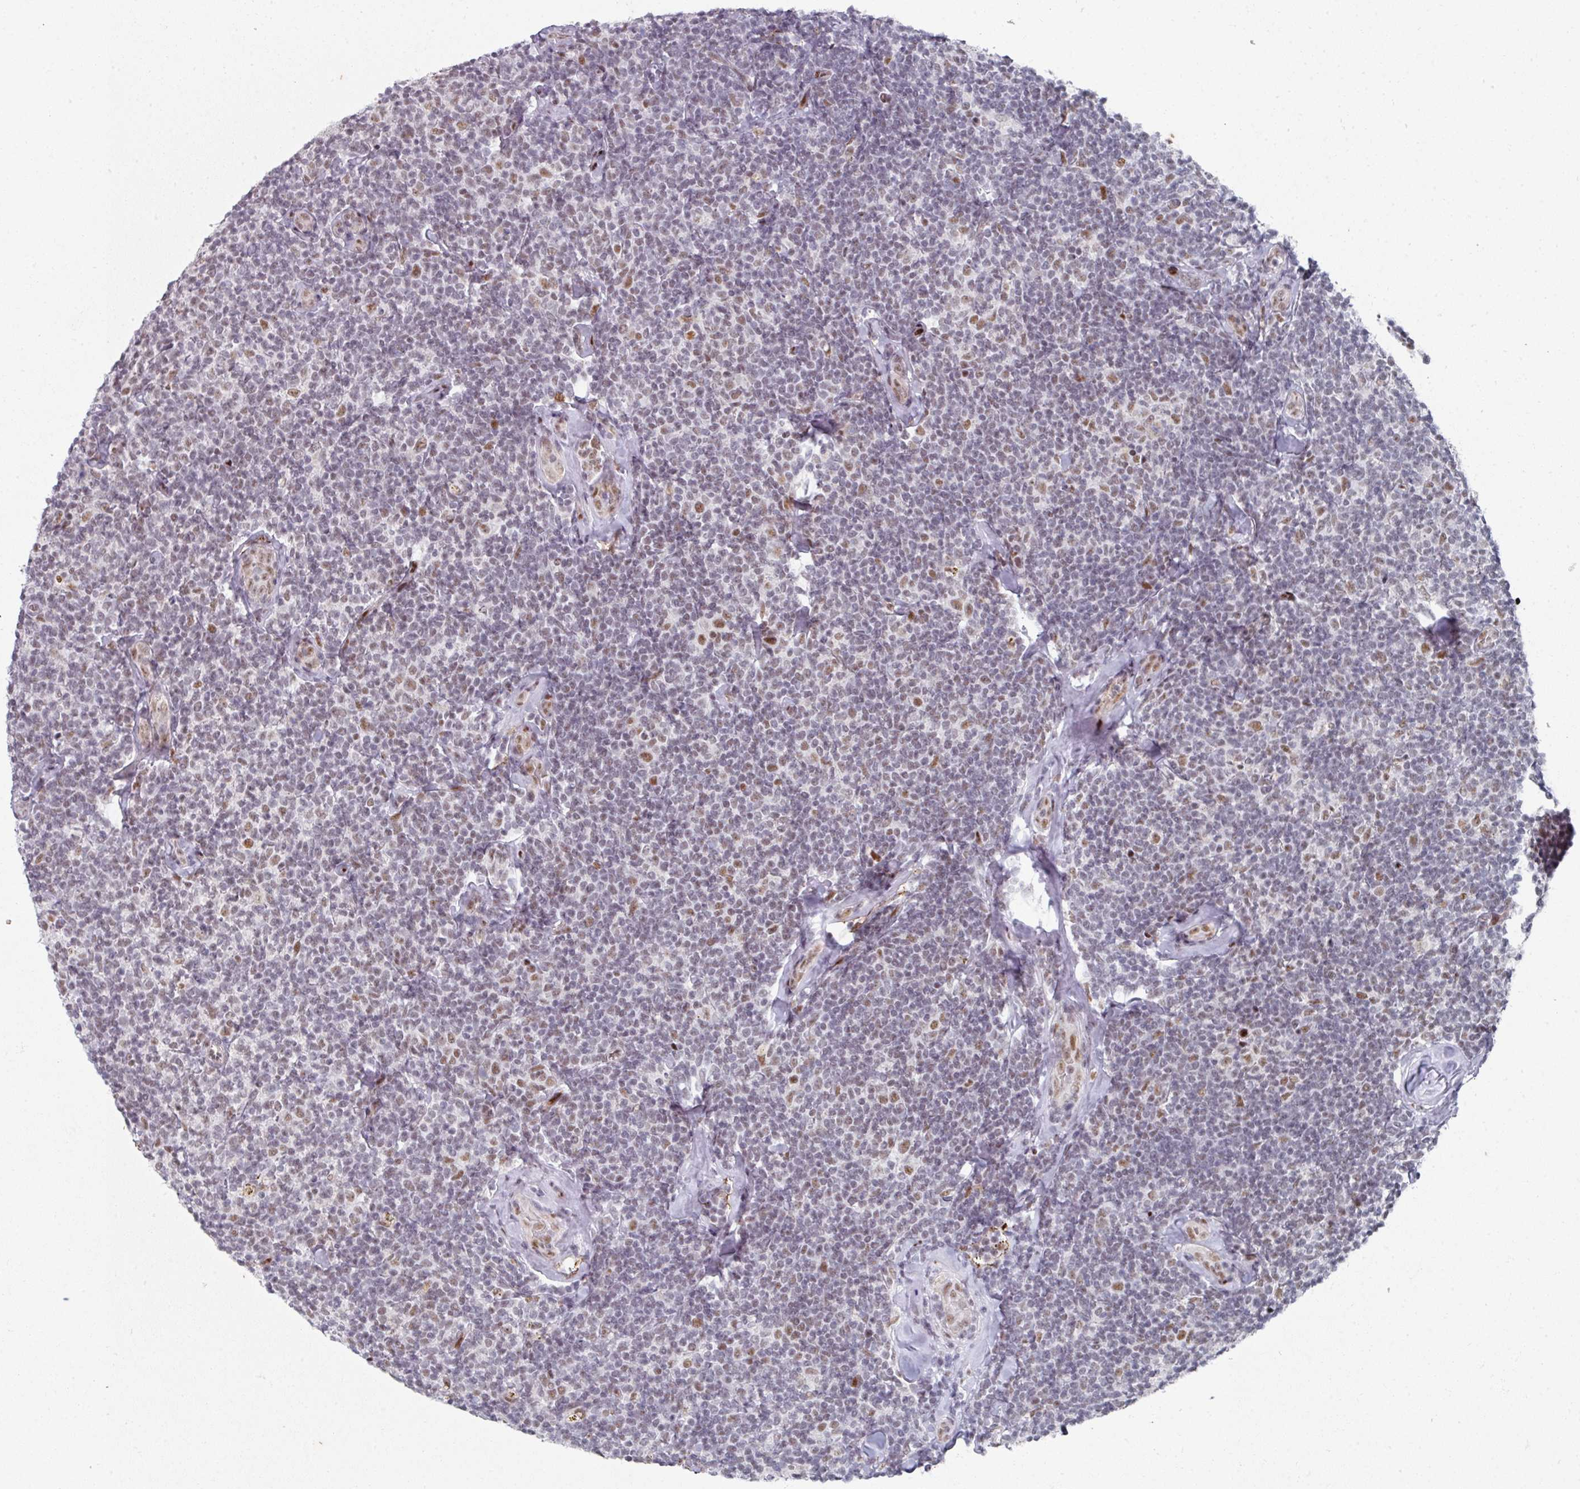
{"staining": {"intensity": "moderate", "quantity": "<25%", "location": "nuclear"}, "tissue": "lymphoma", "cell_type": "Tumor cells", "image_type": "cancer", "snomed": [{"axis": "morphology", "description": "Malignant lymphoma, non-Hodgkin's type, Low grade"}, {"axis": "topography", "description": "Lymph node"}], "caption": "Tumor cells display low levels of moderate nuclear positivity in approximately <25% of cells in human lymphoma.", "gene": "SF3B5", "patient": {"sex": "female", "age": 56}}